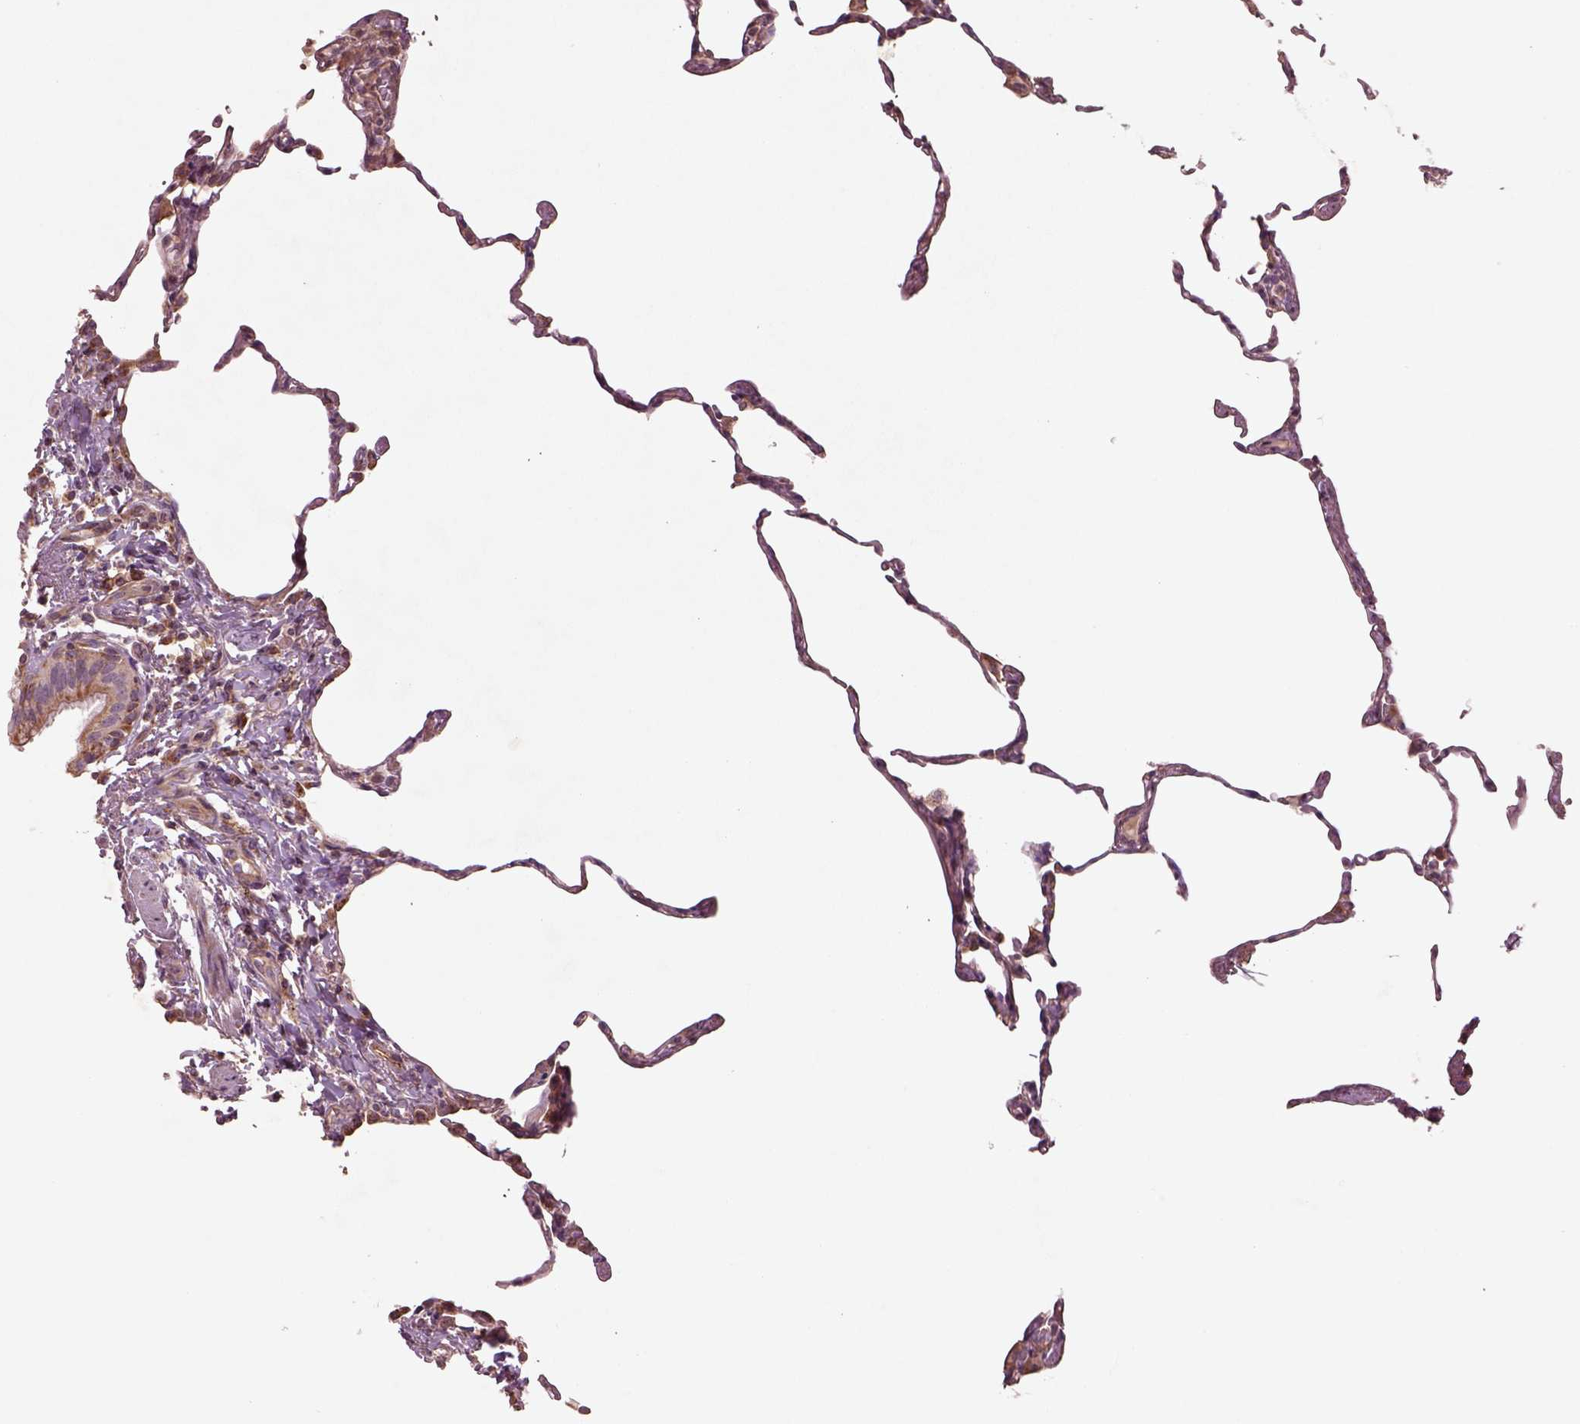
{"staining": {"intensity": "weak", "quantity": ">75%", "location": "cytoplasmic/membranous"}, "tissue": "lung", "cell_type": "Alveolar cells", "image_type": "normal", "snomed": [{"axis": "morphology", "description": "Normal tissue, NOS"}, {"axis": "topography", "description": "Lung"}], "caption": "About >75% of alveolar cells in benign lung show weak cytoplasmic/membranous protein positivity as visualized by brown immunohistochemical staining.", "gene": "SLC25A31", "patient": {"sex": "female", "age": 57}}